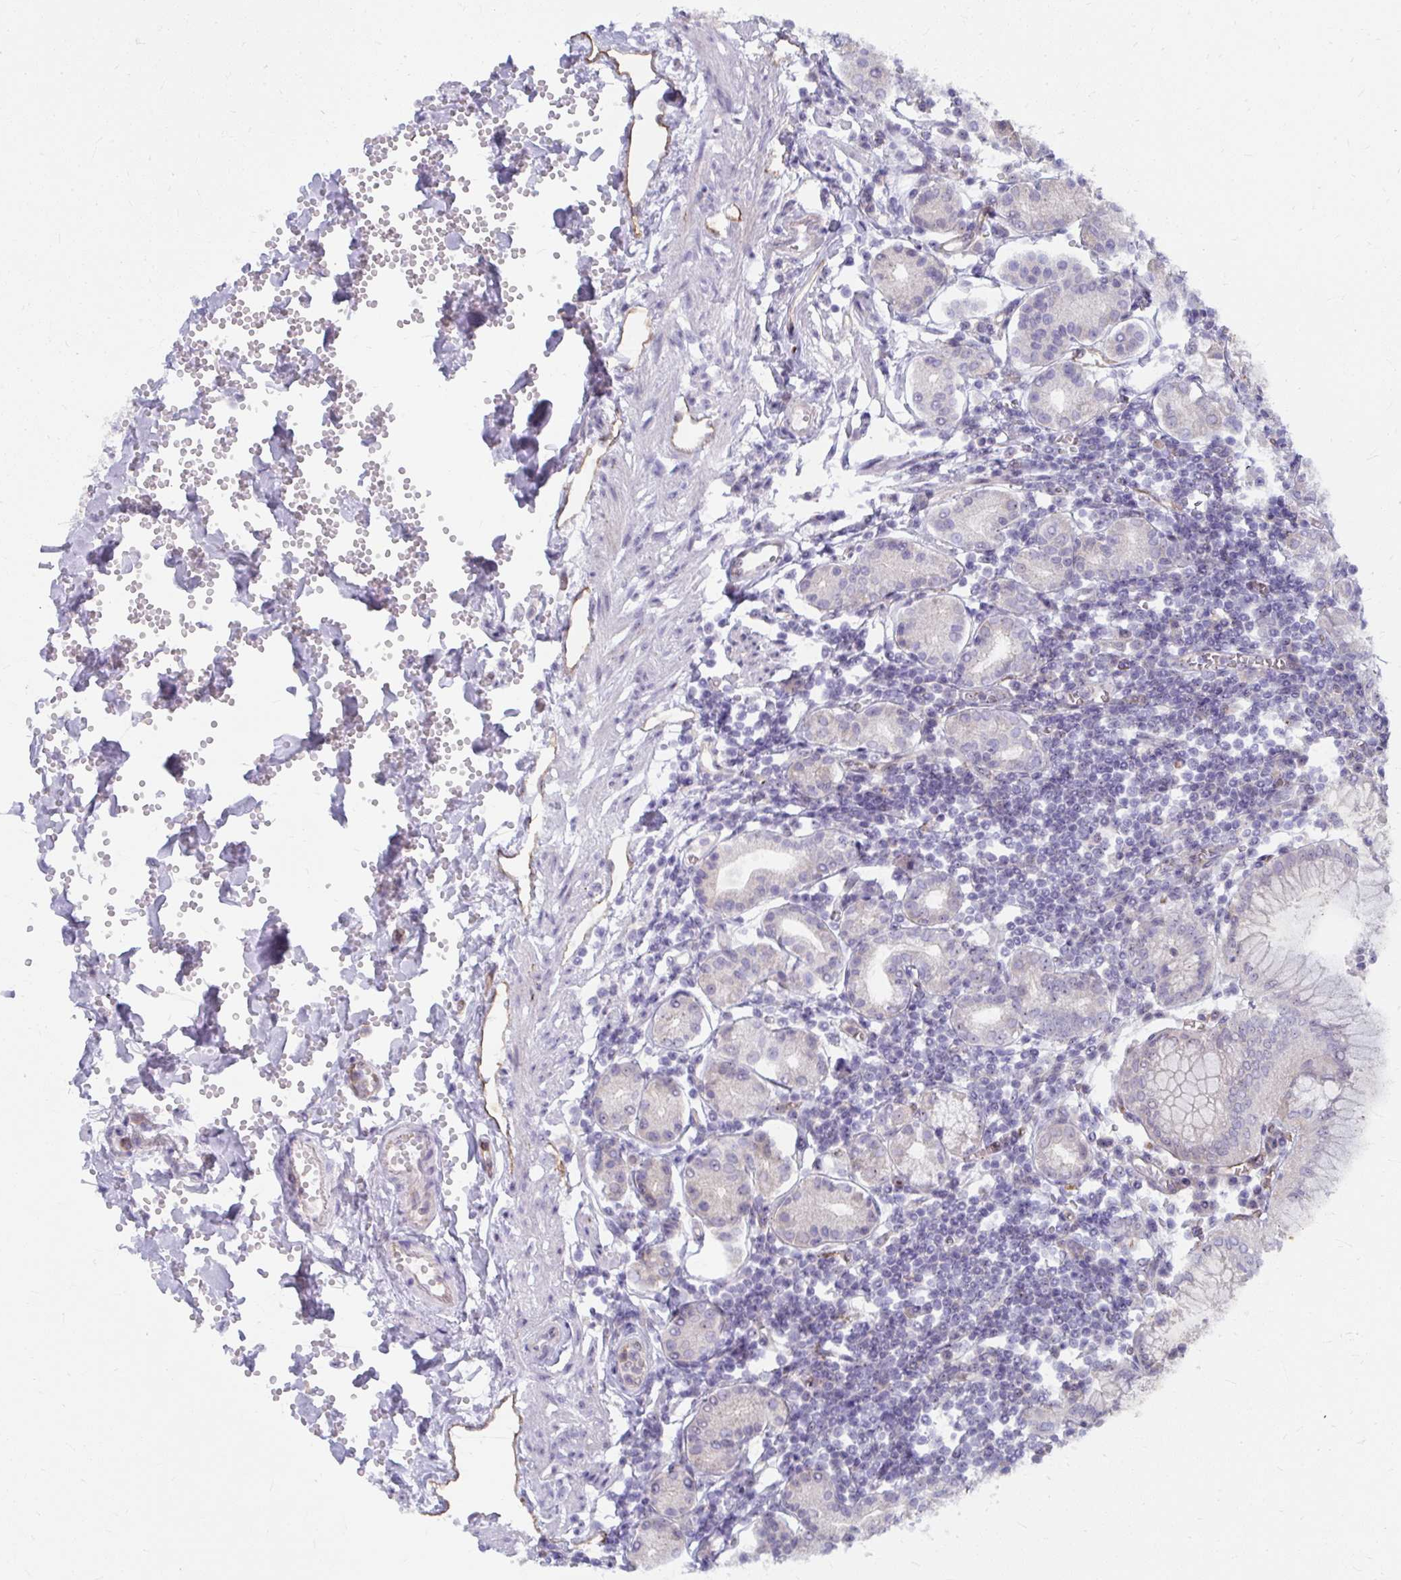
{"staining": {"intensity": "weak", "quantity": "<25%", "location": "nuclear"}, "tissue": "stomach", "cell_type": "Glandular cells", "image_type": "normal", "snomed": [{"axis": "morphology", "description": "Normal tissue, NOS"}, {"axis": "topography", "description": "Stomach"}], "caption": "This is a image of immunohistochemistry (IHC) staining of normal stomach, which shows no expression in glandular cells. (DAB (3,3'-diaminobenzidine) immunohistochemistry, high magnification).", "gene": "MUS81", "patient": {"sex": "female", "age": 62}}